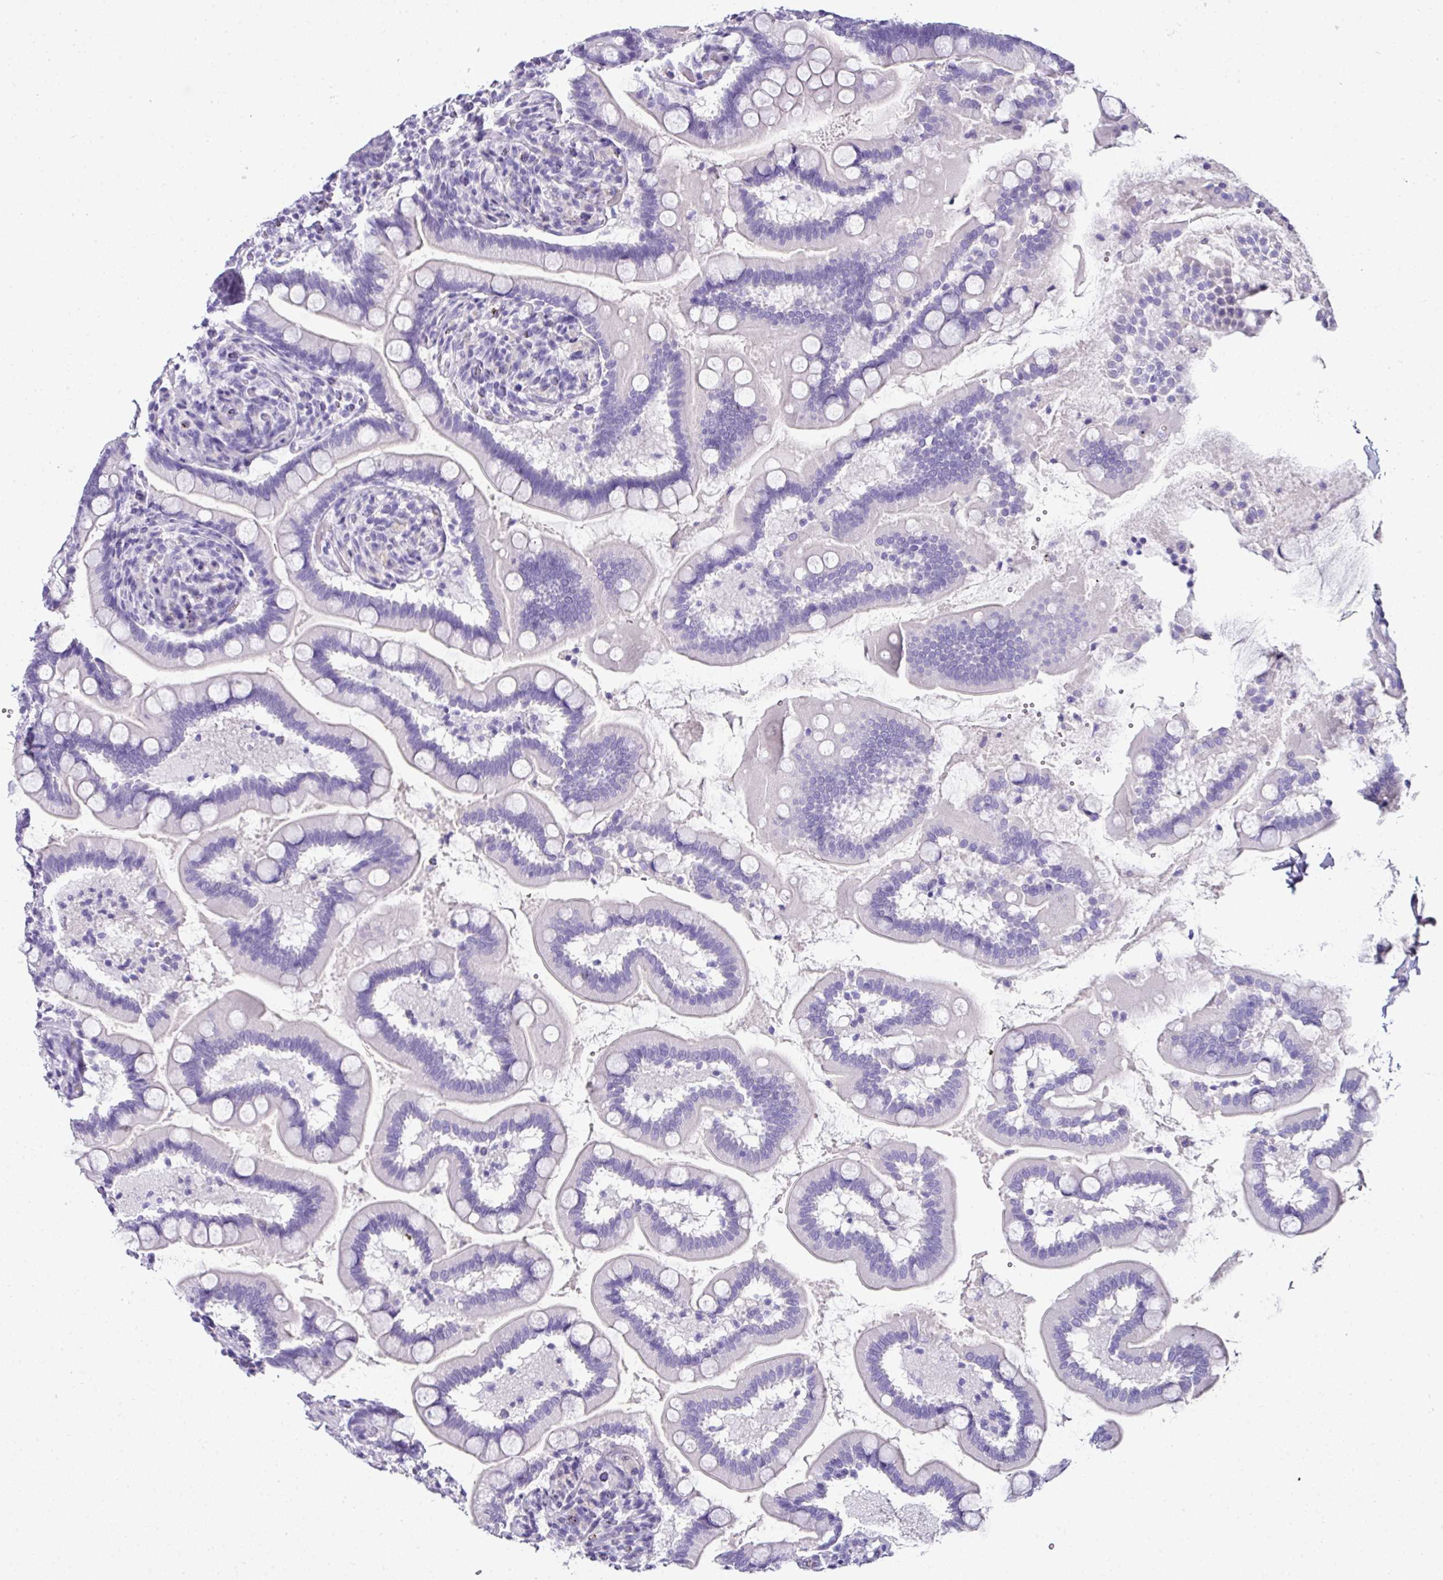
{"staining": {"intensity": "negative", "quantity": "none", "location": "none"}, "tissue": "small intestine", "cell_type": "Glandular cells", "image_type": "normal", "snomed": [{"axis": "morphology", "description": "Normal tissue, NOS"}, {"axis": "topography", "description": "Small intestine"}], "caption": "Immunohistochemistry (IHC) of benign small intestine displays no positivity in glandular cells. (DAB immunohistochemistry (IHC), high magnification).", "gene": "NAPSA", "patient": {"sex": "female", "age": 64}}